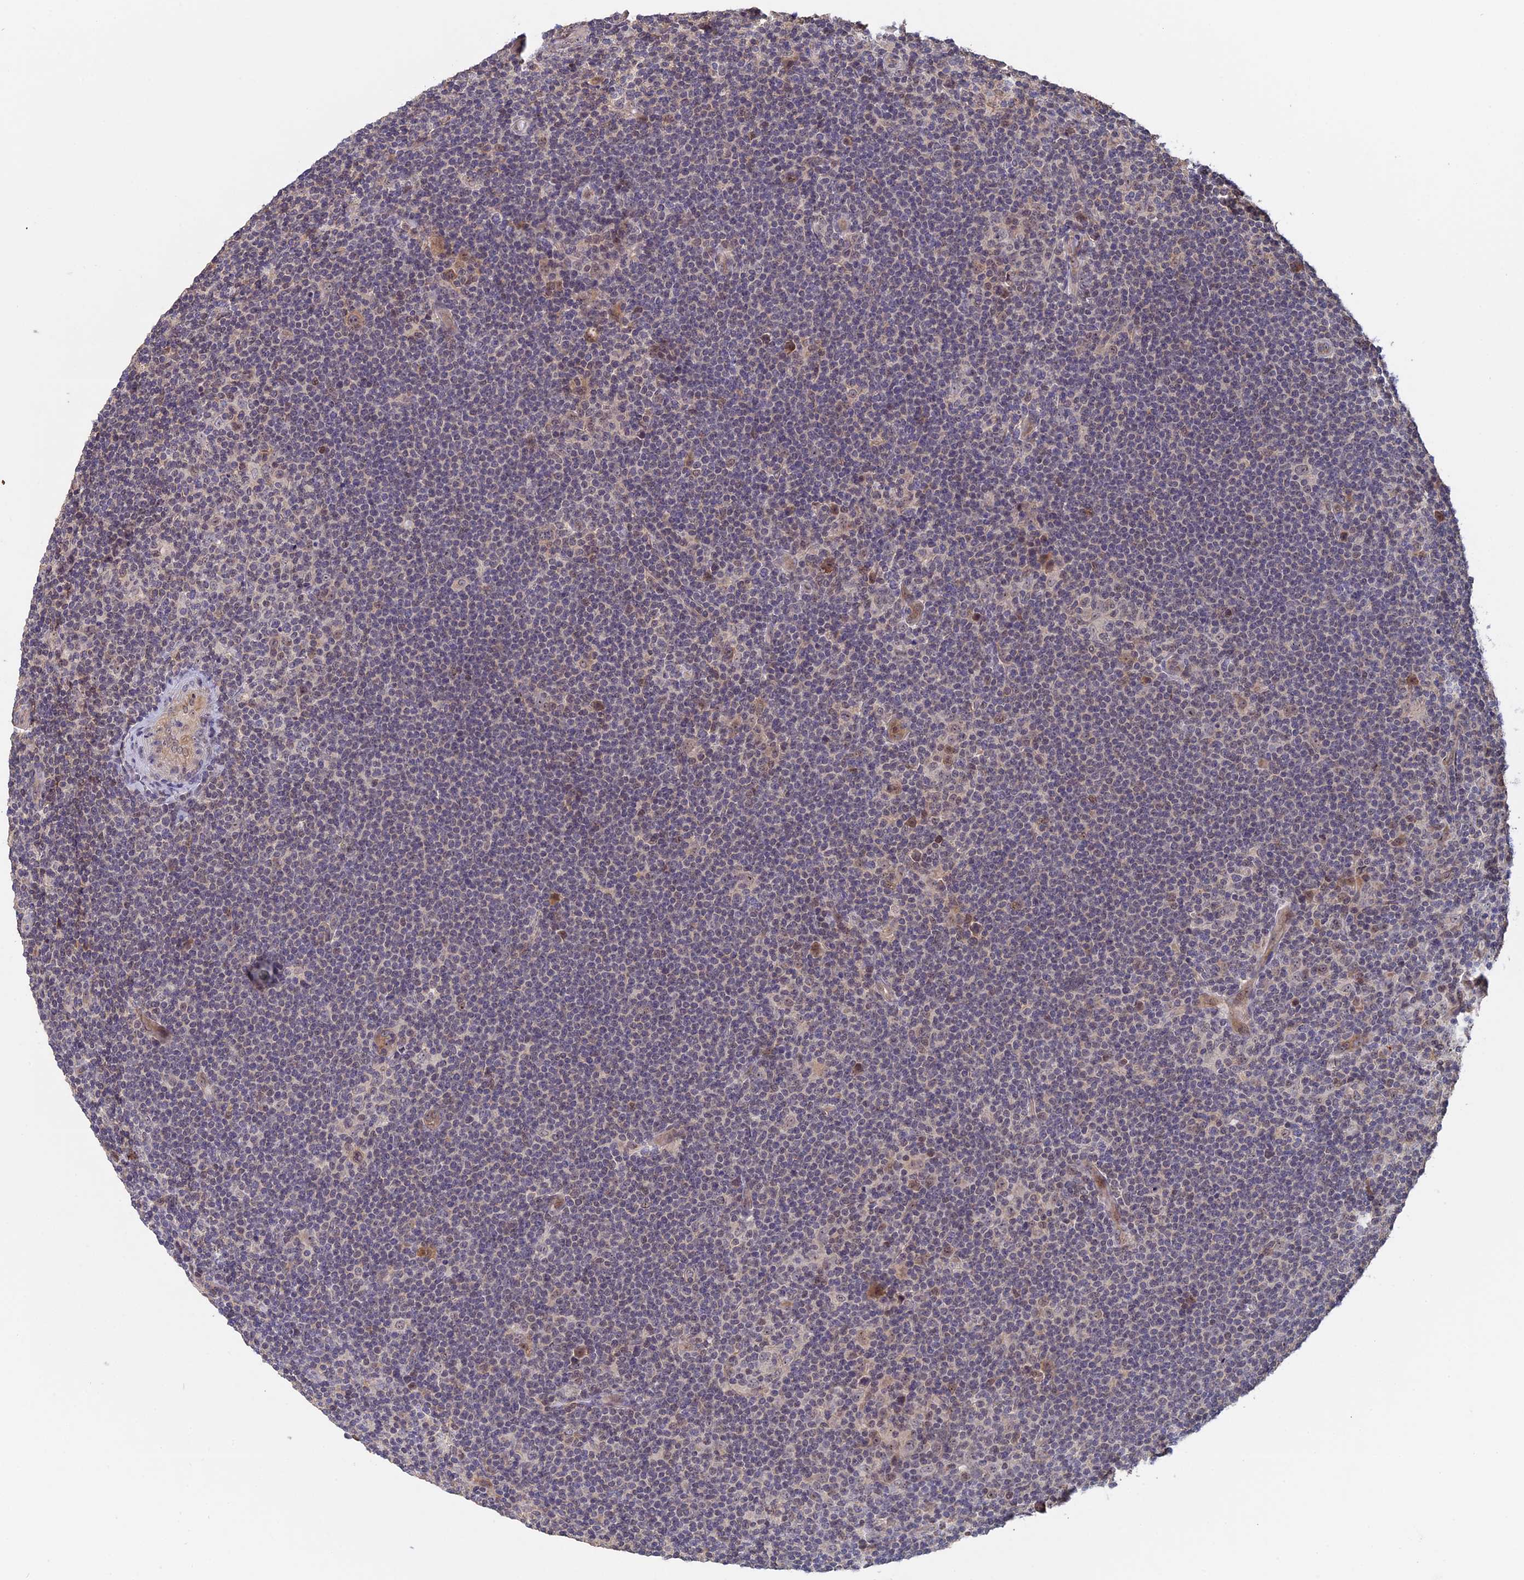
{"staining": {"intensity": "weak", "quantity": "<25%", "location": "nuclear"}, "tissue": "lymphoma", "cell_type": "Tumor cells", "image_type": "cancer", "snomed": [{"axis": "morphology", "description": "Hodgkin's disease, NOS"}, {"axis": "topography", "description": "Lymph node"}], "caption": "Tumor cells are negative for protein expression in human Hodgkin's disease. Brightfield microscopy of IHC stained with DAB (3,3'-diaminobenzidine) (brown) and hematoxylin (blue), captured at high magnification.", "gene": "FAM98C", "patient": {"sex": "female", "age": 57}}